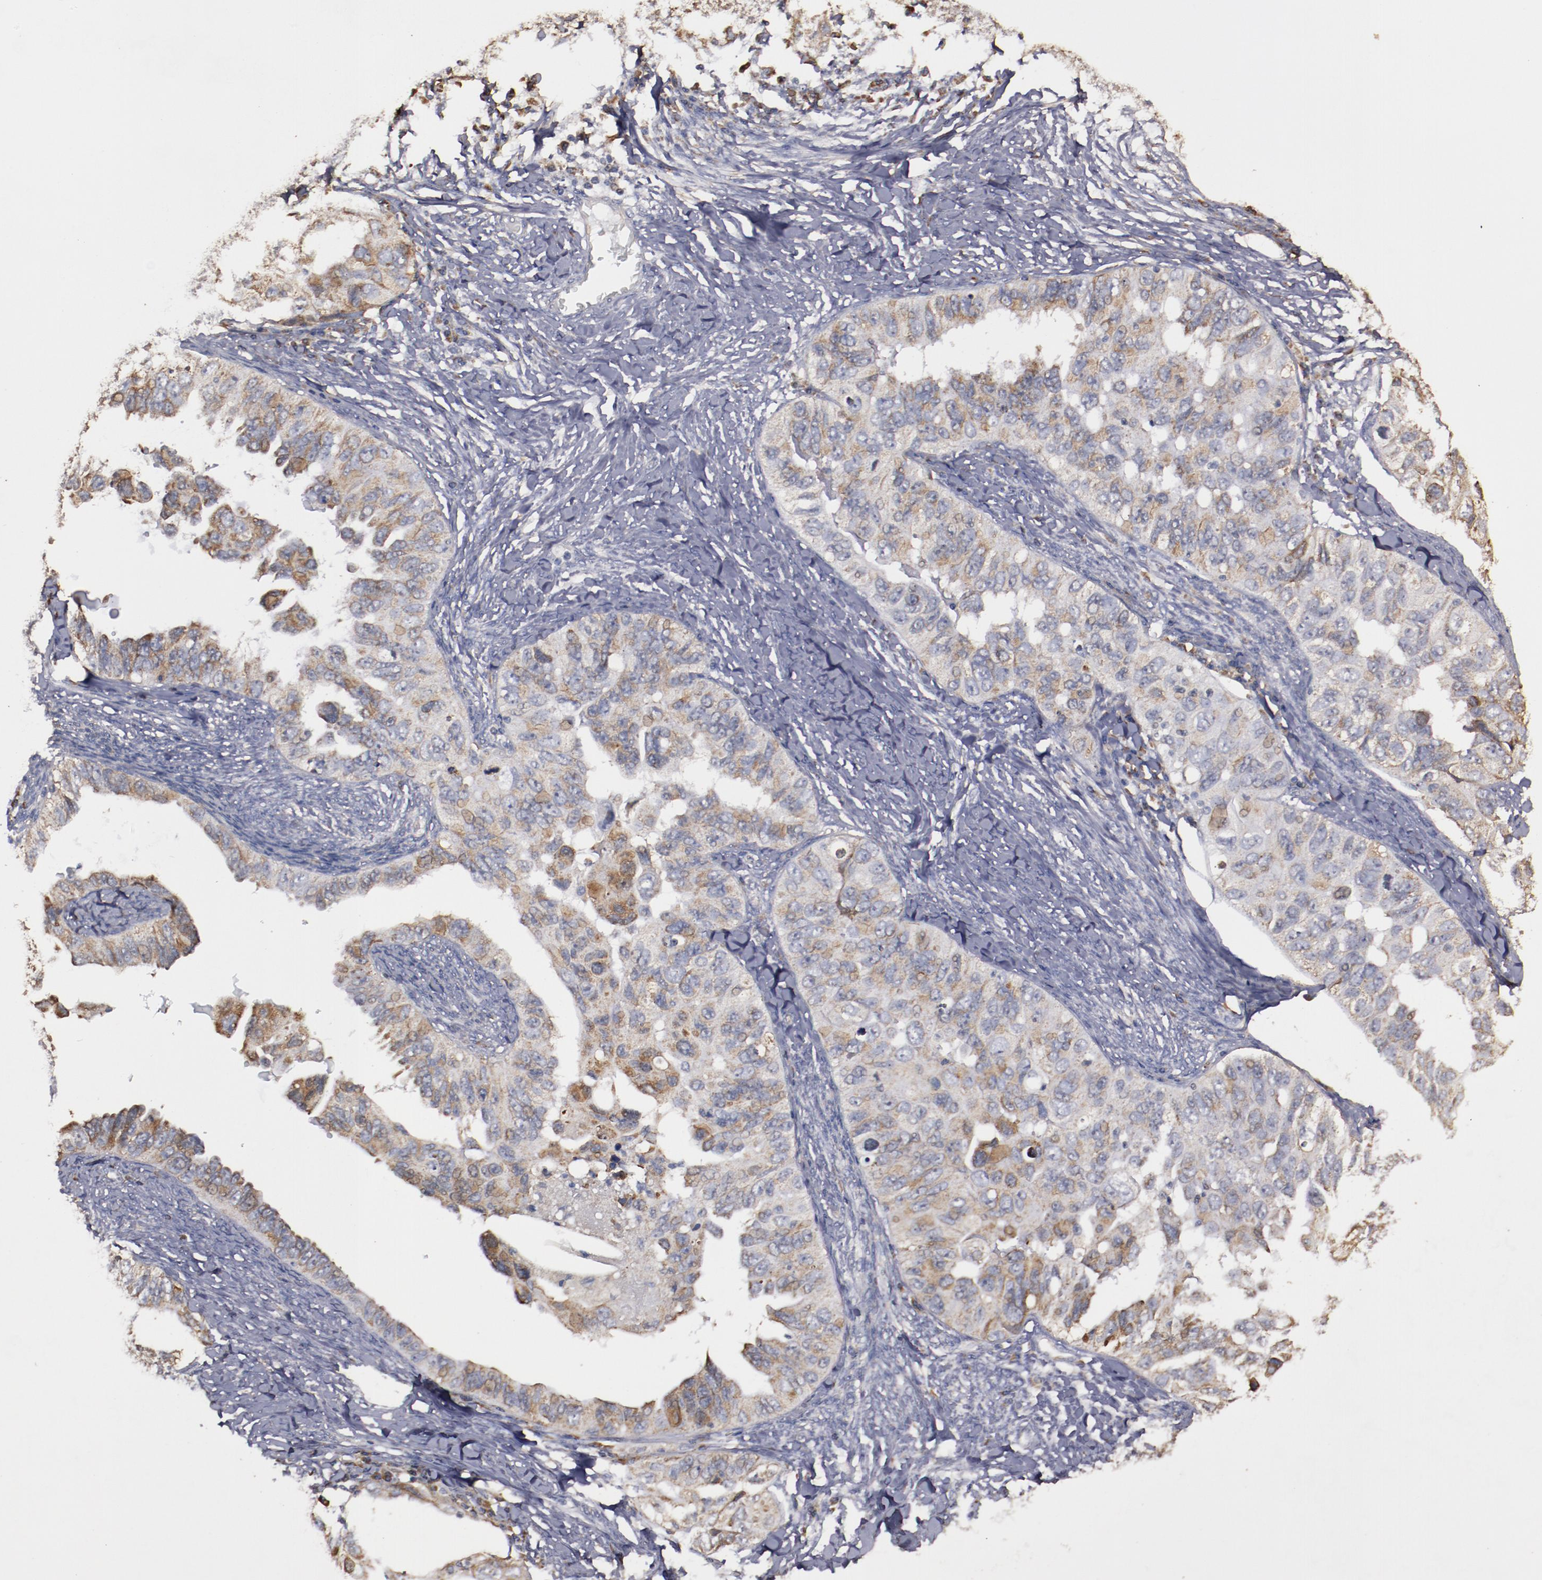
{"staining": {"intensity": "weak", "quantity": "<25%", "location": "cytoplasmic/membranous"}, "tissue": "ovarian cancer", "cell_type": "Tumor cells", "image_type": "cancer", "snomed": [{"axis": "morphology", "description": "Cystadenocarcinoma, serous, NOS"}, {"axis": "topography", "description": "Ovary"}], "caption": "A micrograph of ovarian cancer (serous cystadenocarcinoma) stained for a protein displays no brown staining in tumor cells.", "gene": "RPS4Y1", "patient": {"sex": "female", "age": 82}}